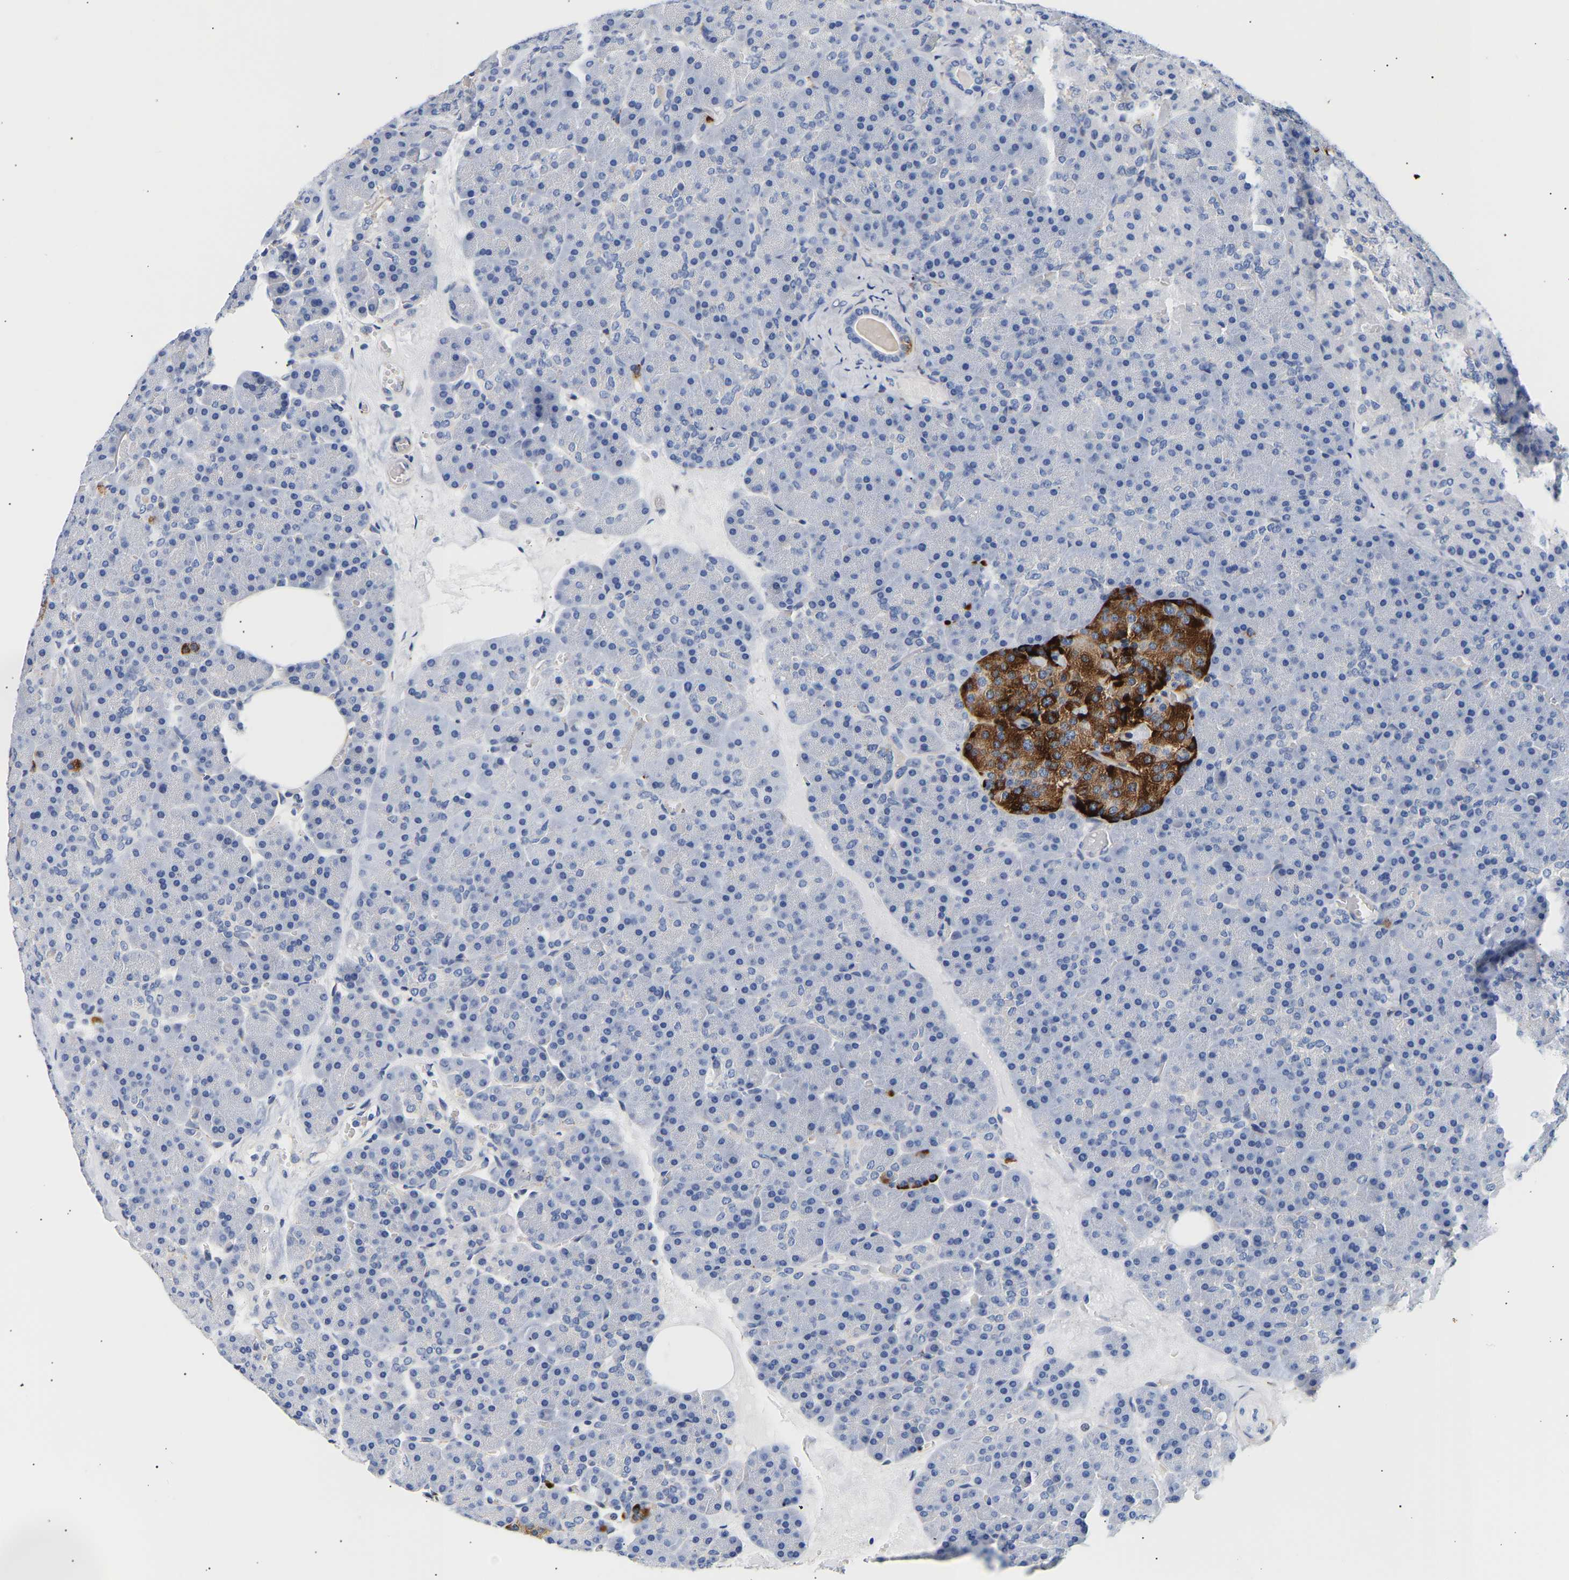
{"staining": {"intensity": "negative", "quantity": "none", "location": "none"}, "tissue": "pancreas", "cell_type": "Exocrine glandular cells", "image_type": "normal", "snomed": [{"axis": "morphology", "description": "Normal tissue, NOS"}, {"axis": "morphology", "description": "Carcinoid, malignant, NOS"}, {"axis": "topography", "description": "Pancreas"}], "caption": "Immunohistochemistry (IHC) image of unremarkable pancreas: pancreas stained with DAB (3,3'-diaminobenzidine) exhibits no significant protein expression in exocrine glandular cells.", "gene": "IGFBP7", "patient": {"sex": "female", "age": 35}}